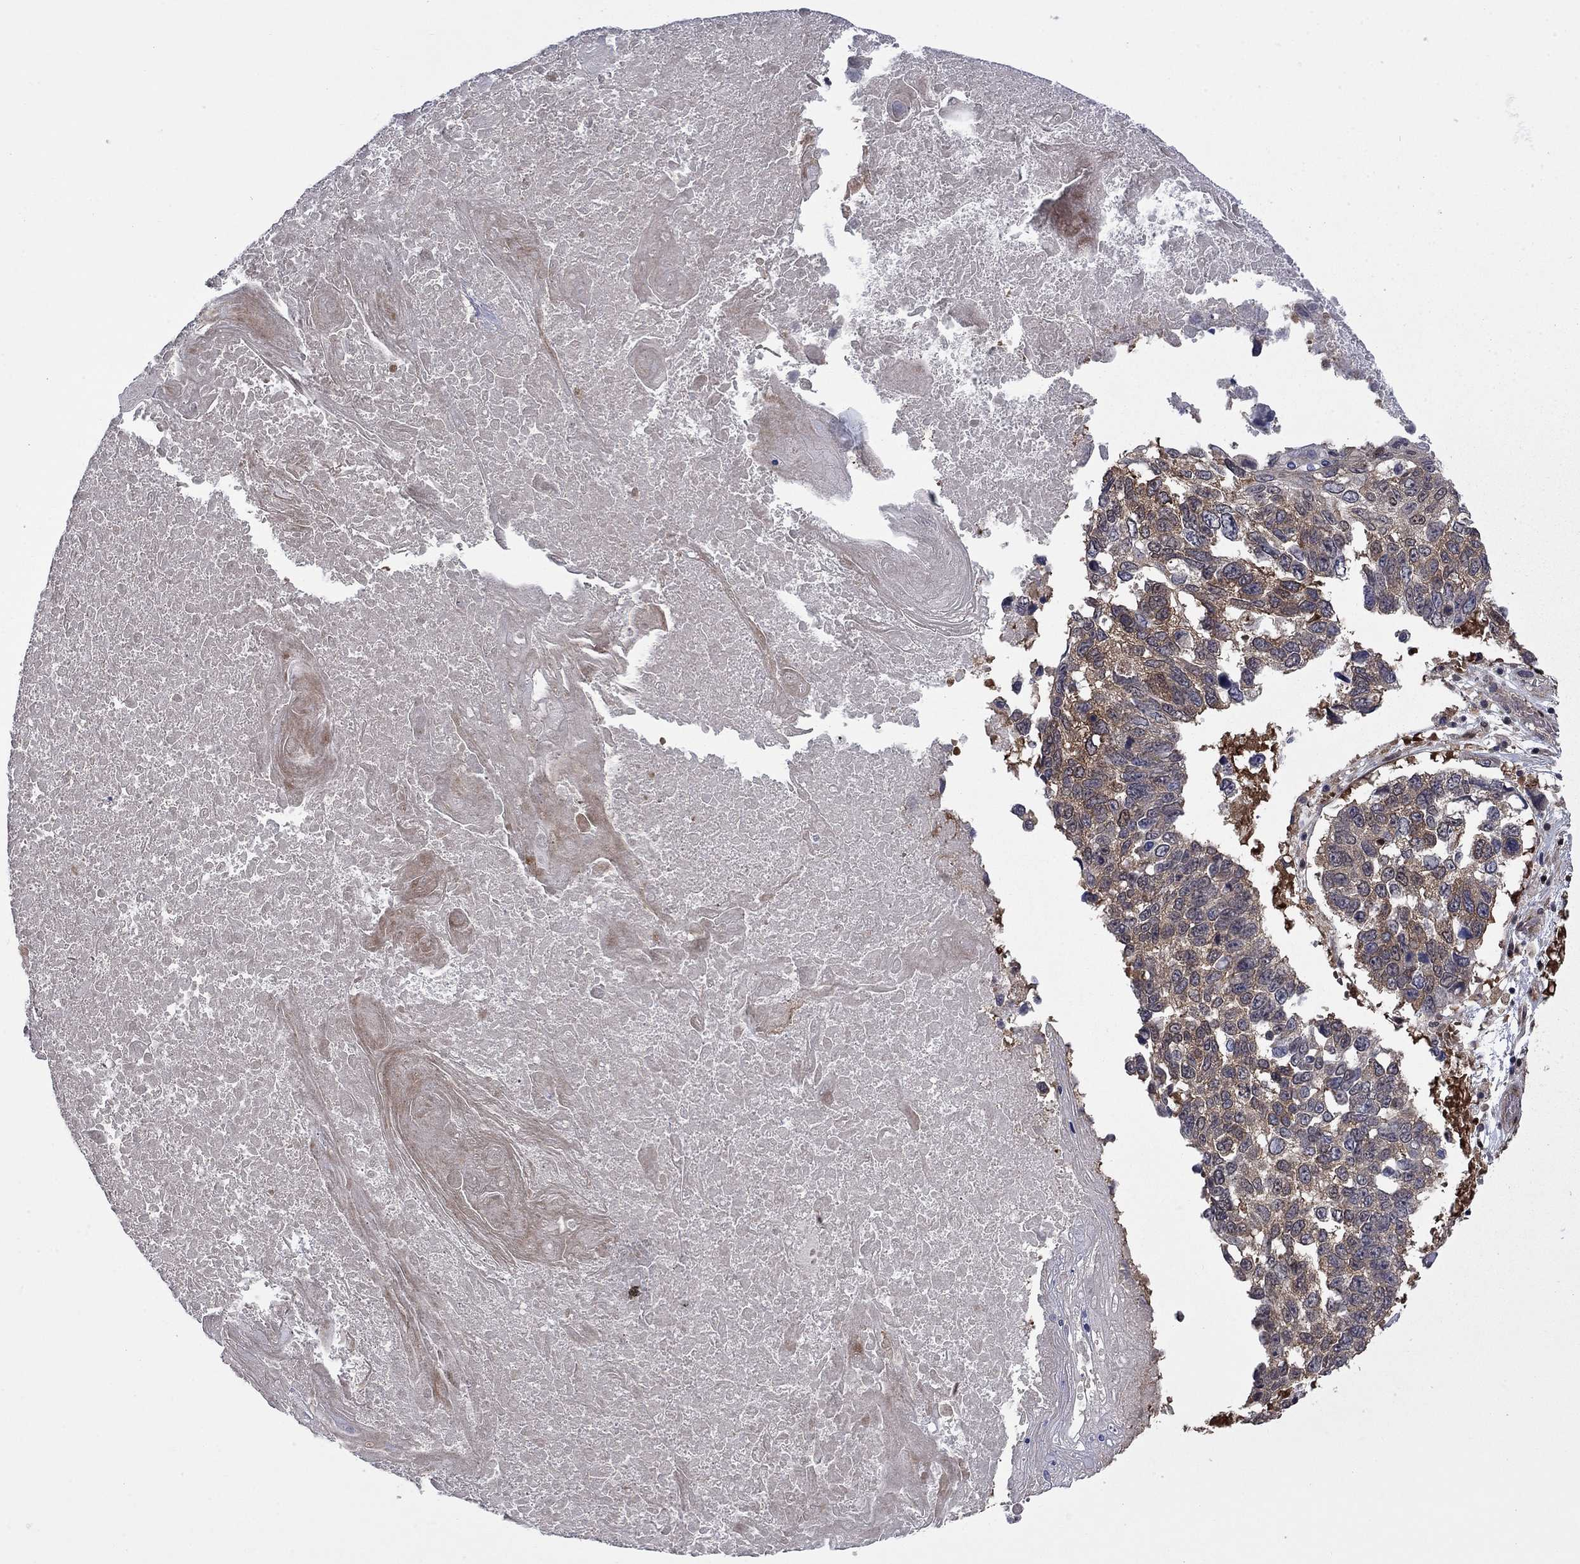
{"staining": {"intensity": "negative", "quantity": "none", "location": "none"}, "tissue": "lung cancer", "cell_type": "Tumor cells", "image_type": "cancer", "snomed": [{"axis": "morphology", "description": "Squamous cell carcinoma, NOS"}, {"axis": "topography", "description": "Lung"}], "caption": "Human lung cancer stained for a protein using IHC reveals no staining in tumor cells.", "gene": "HDAC4", "patient": {"sex": "male", "age": 82}}